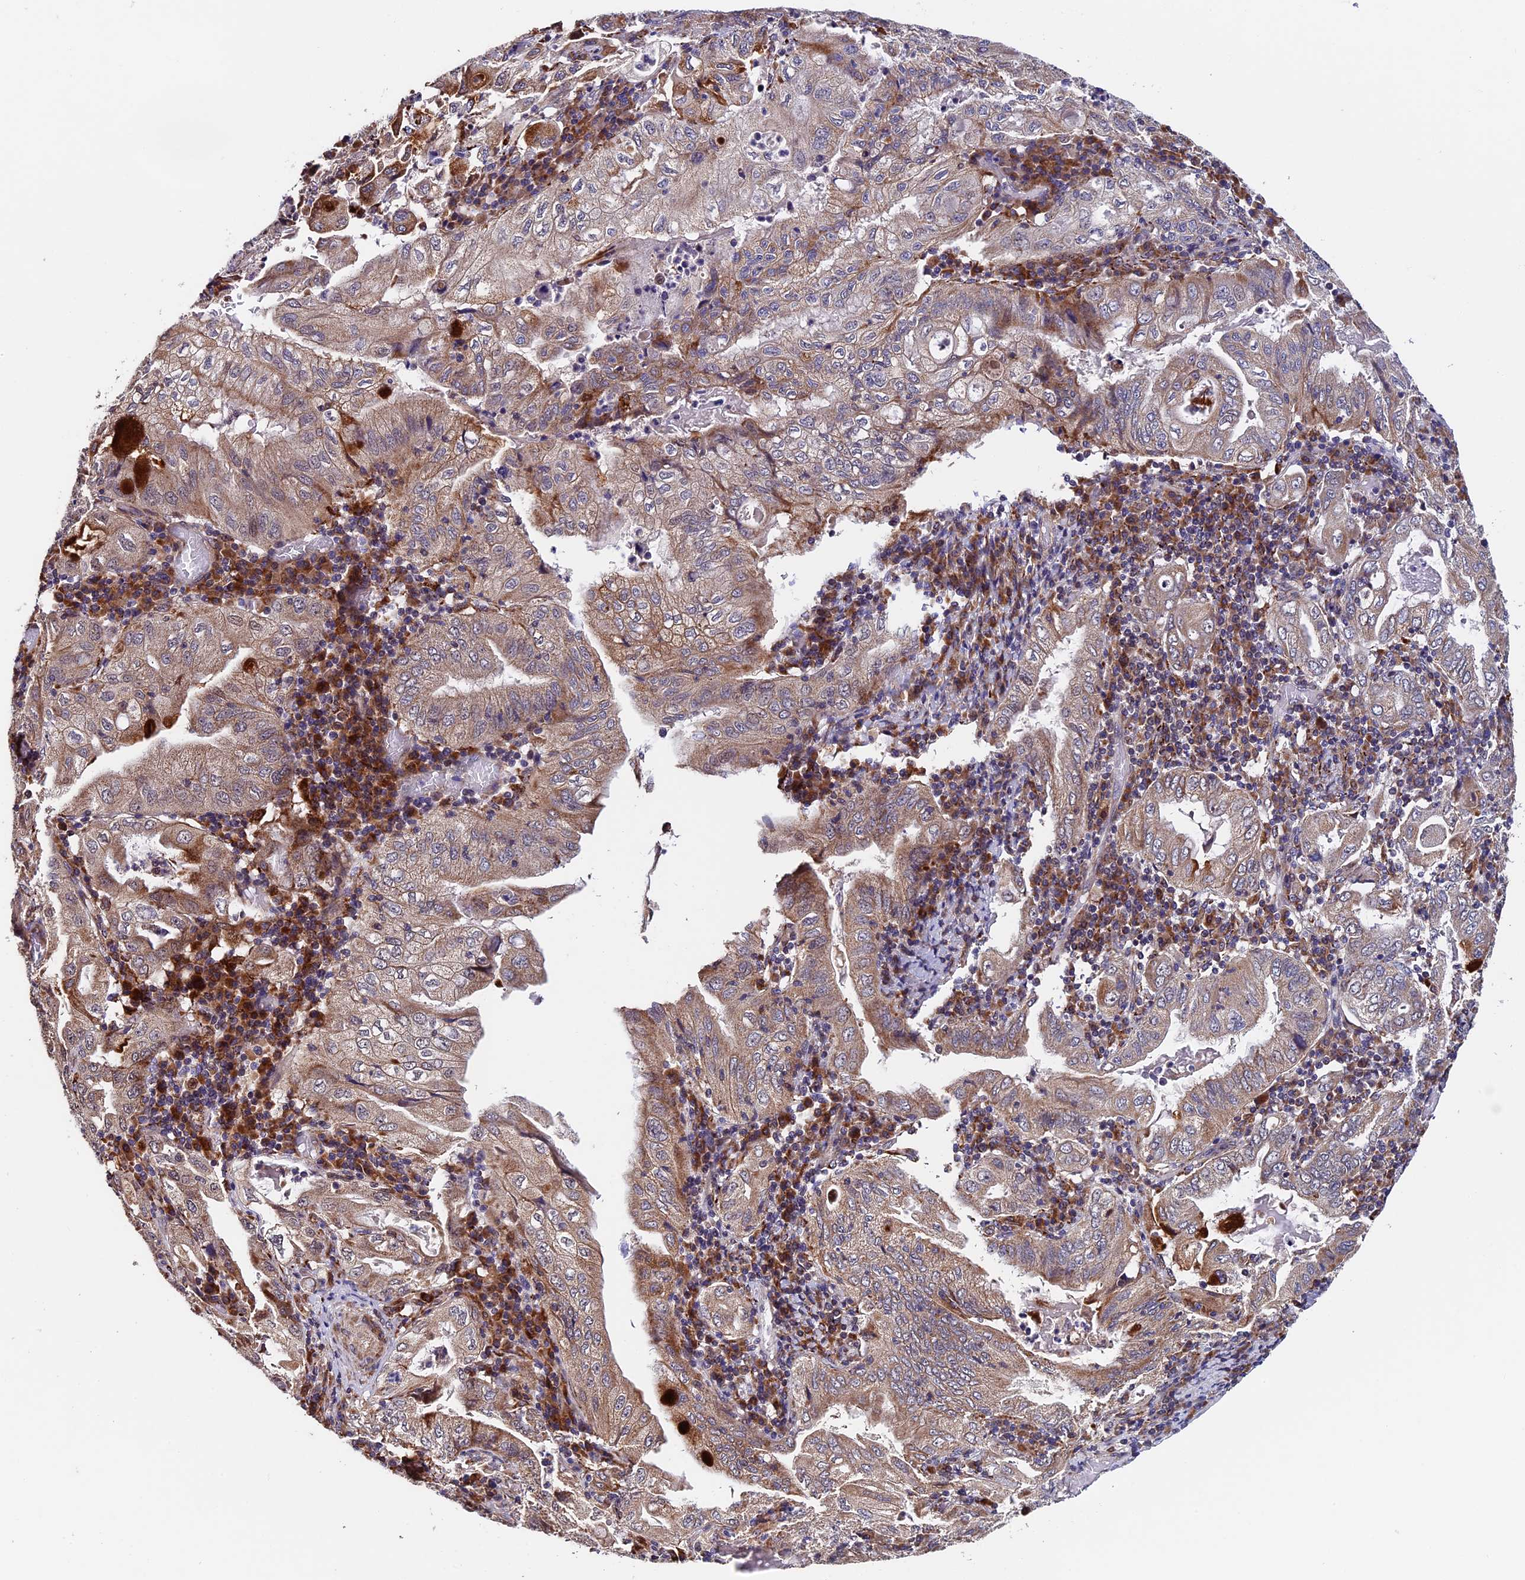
{"staining": {"intensity": "moderate", "quantity": "25%-75%", "location": "cytoplasmic/membranous"}, "tissue": "stomach cancer", "cell_type": "Tumor cells", "image_type": "cancer", "snomed": [{"axis": "morphology", "description": "Normal tissue, NOS"}, {"axis": "morphology", "description": "Adenocarcinoma, NOS"}, {"axis": "topography", "description": "Esophagus"}, {"axis": "topography", "description": "Stomach, upper"}, {"axis": "topography", "description": "Peripheral nerve tissue"}], "caption": "About 25%-75% of tumor cells in adenocarcinoma (stomach) show moderate cytoplasmic/membranous protein positivity as visualized by brown immunohistochemical staining.", "gene": "RNF17", "patient": {"sex": "male", "age": 62}}